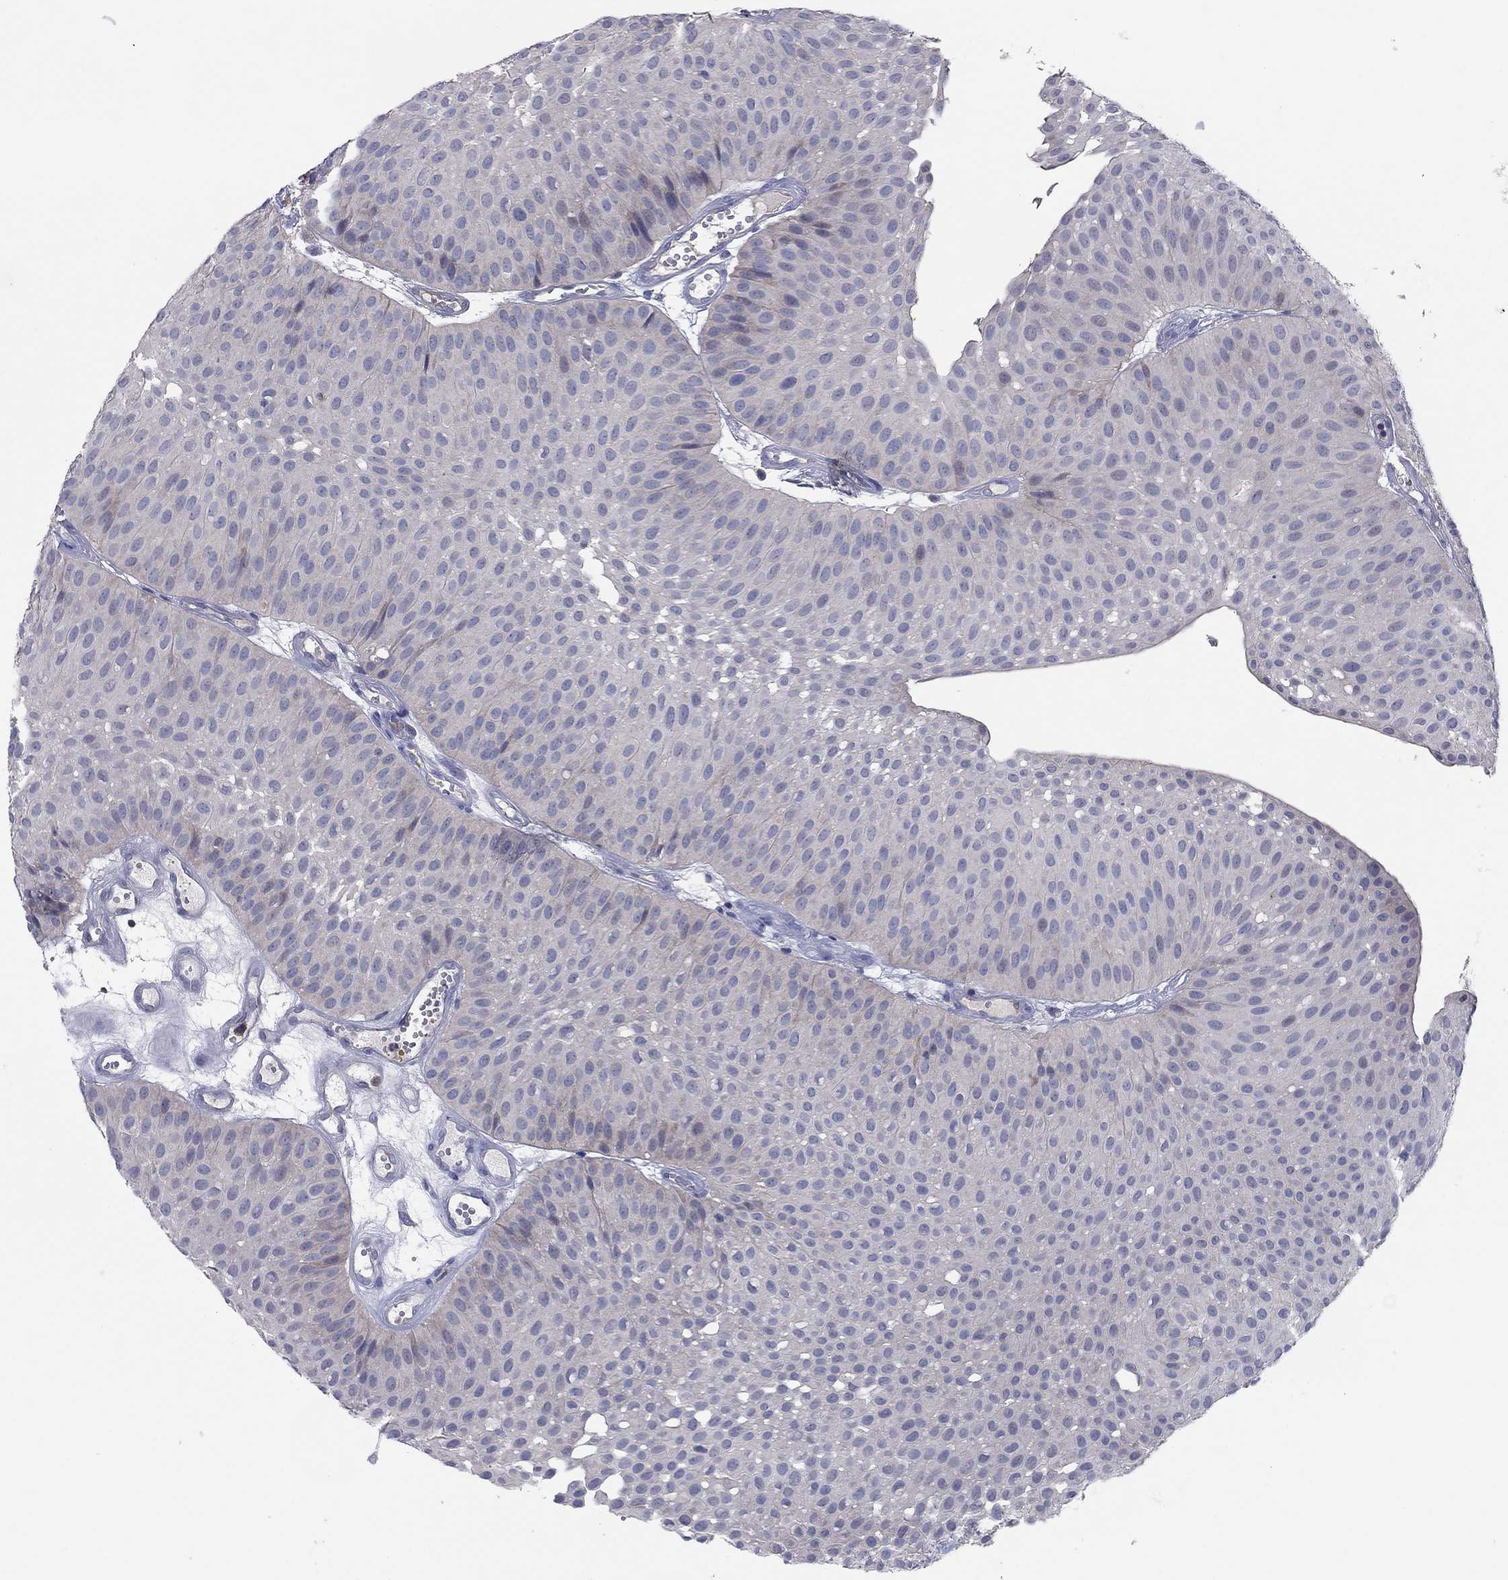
{"staining": {"intensity": "negative", "quantity": "none", "location": "none"}, "tissue": "urothelial cancer", "cell_type": "Tumor cells", "image_type": "cancer", "snomed": [{"axis": "morphology", "description": "Urothelial carcinoma, Low grade"}, {"axis": "topography", "description": "Urinary bladder"}], "caption": "This is an IHC photomicrograph of human urothelial carcinoma (low-grade). There is no positivity in tumor cells.", "gene": "PVR", "patient": {"sex": "male", "age": 64}}